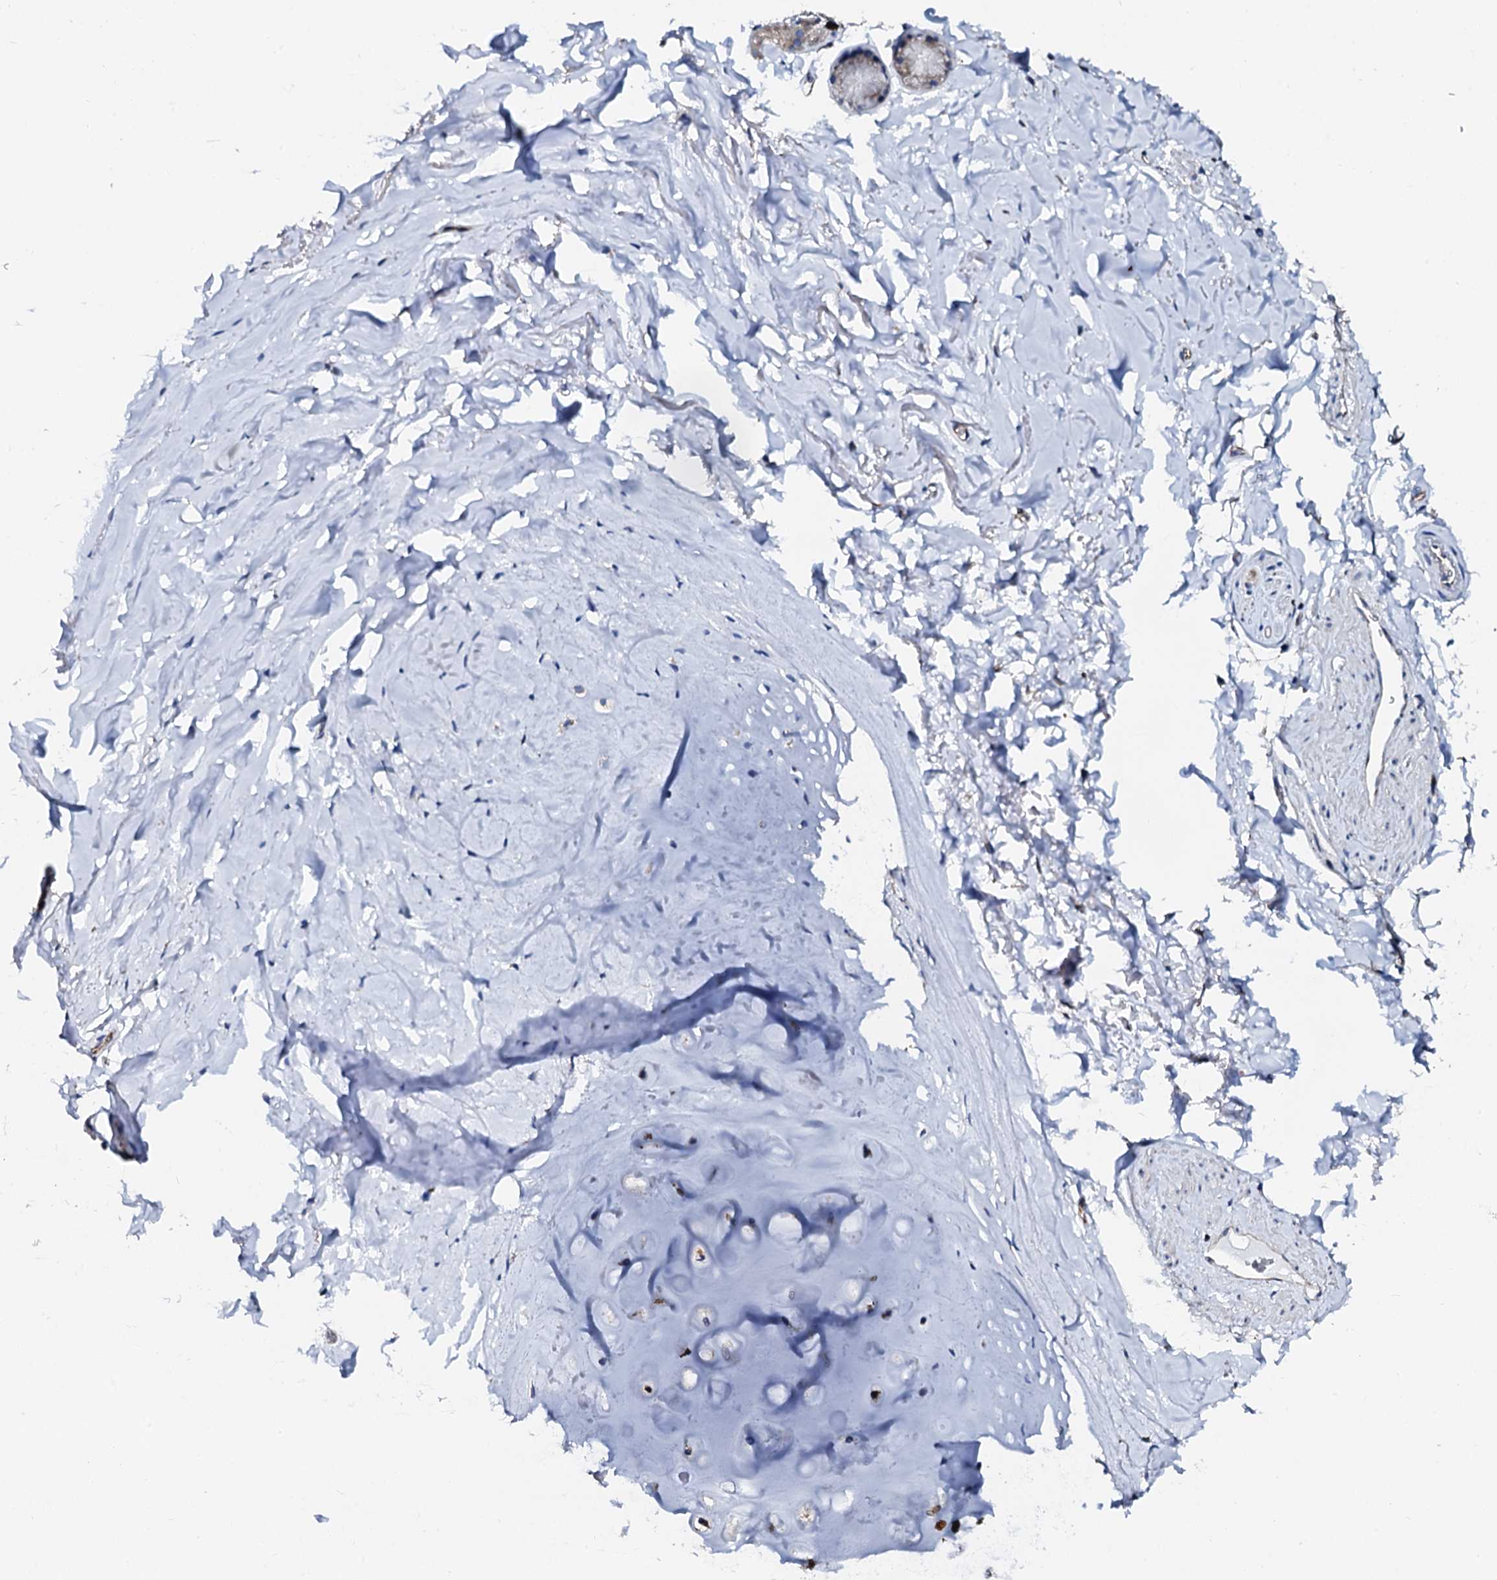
{"staining": {"intensity": "negative", "quantity": "none", "location": "none"}, "tissue": "adipose tissue", "cell_type": "Adipocytes", "image_type": "normal", "snomed": [{"axis": "morphology", "description": "Normal tissue, NOS"}, {"axis": "topography", "description": "Lymph node"}, {"axis": "topography", "description": "Bronchus"}], "caption": "There is no significant positivity in adipocytes of adipose tissue.", "gene": "AKAP3", "patient": {"sex": "male", "age": 63}}